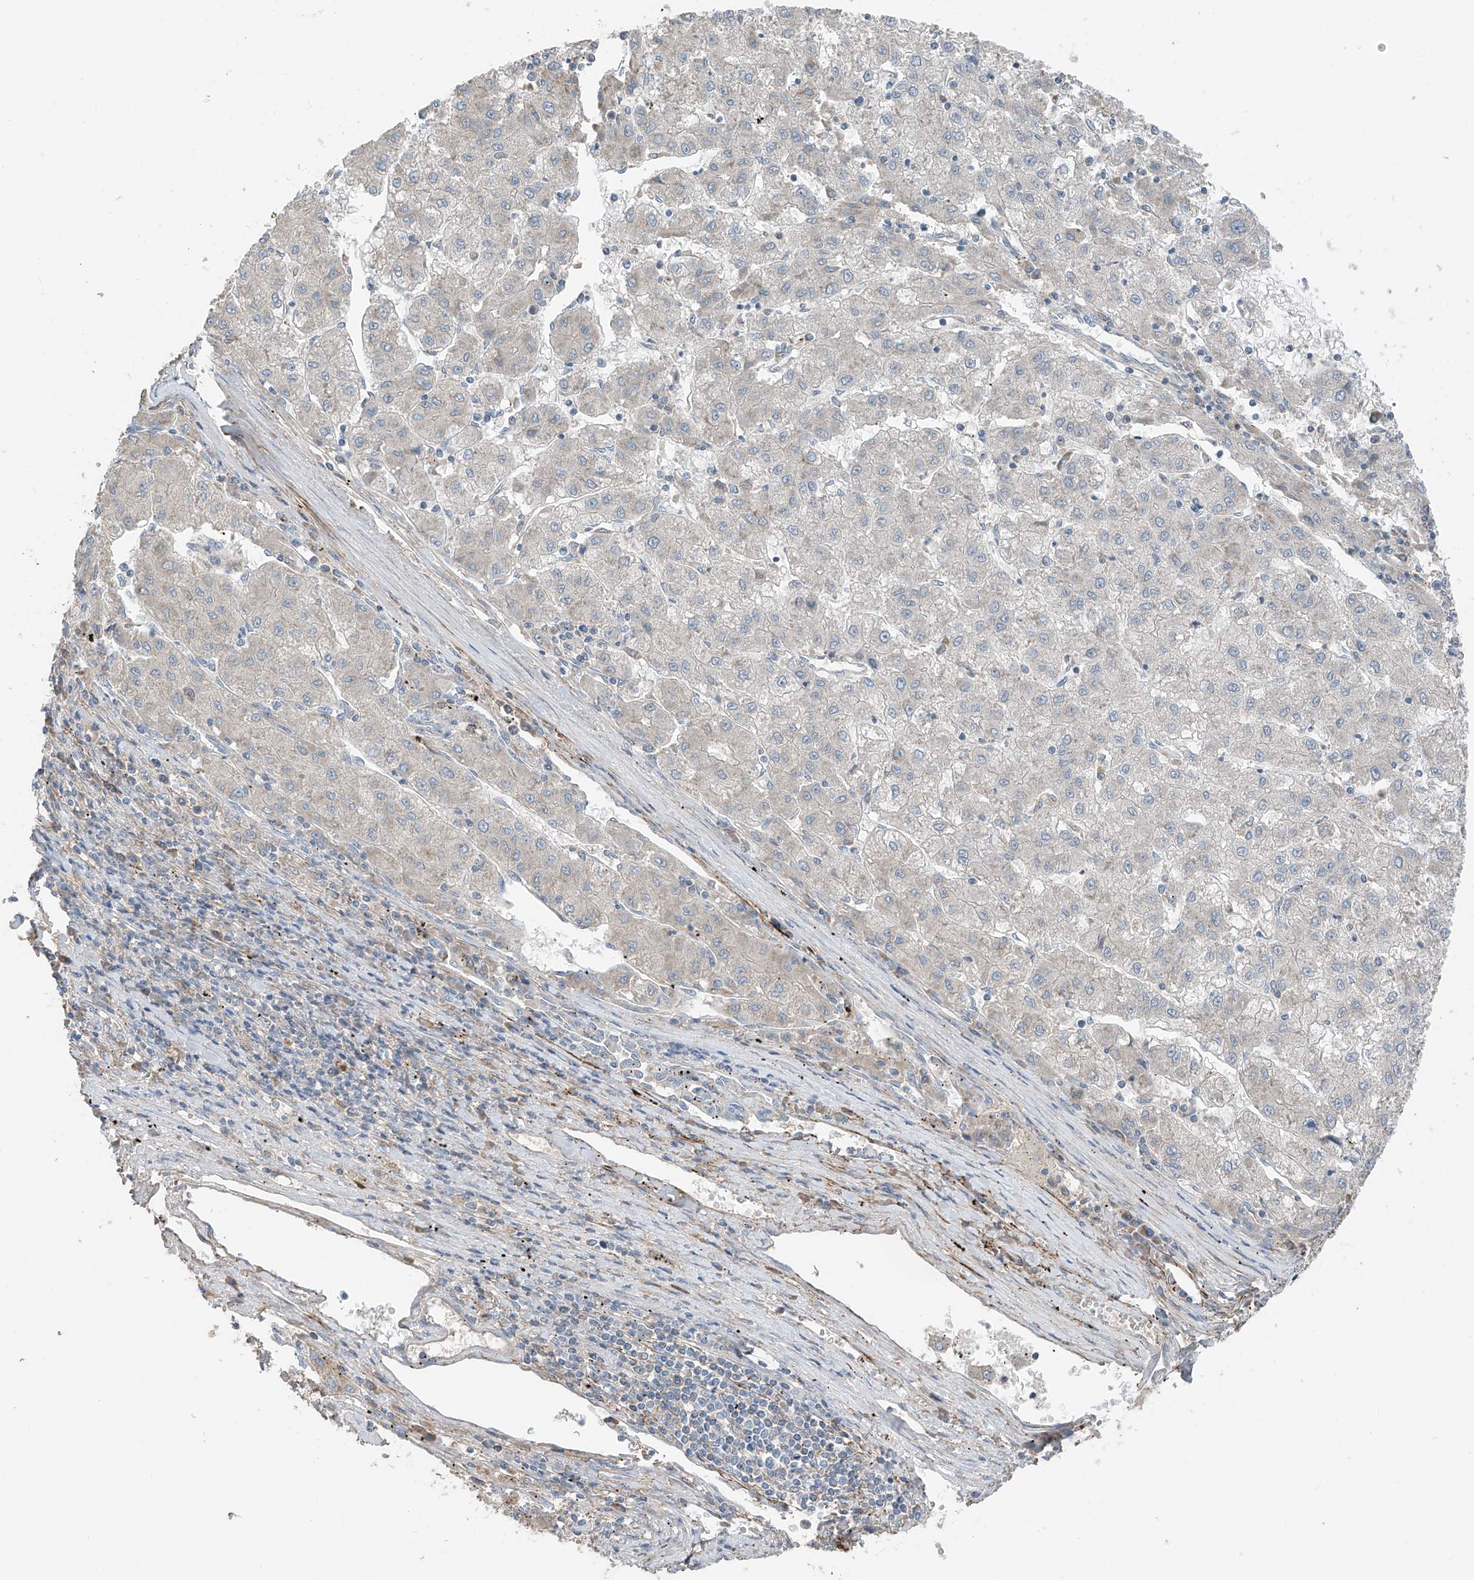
{"staining": {"intensity": "negative", "quantity": "none", "location": "none"}, "tissue": "liver cancer", "cell_type": "Tumor cells", "image_type": "cancer", "snomed": [{"axis": "morphology", "description": "Carcinoma, Hepatocellular, NOS"}, {"axis": "topography", "description": "Liver"}], "caption": "Histopathology image shows no significant protein positivity in tumor cells of liver hepatocellular carcinoma. (Brightfield microscopy of DAB immunohistochemistry at high magnification).", "gene": "GALNTL6", "patient": {"sex": "male", "age": 72}}